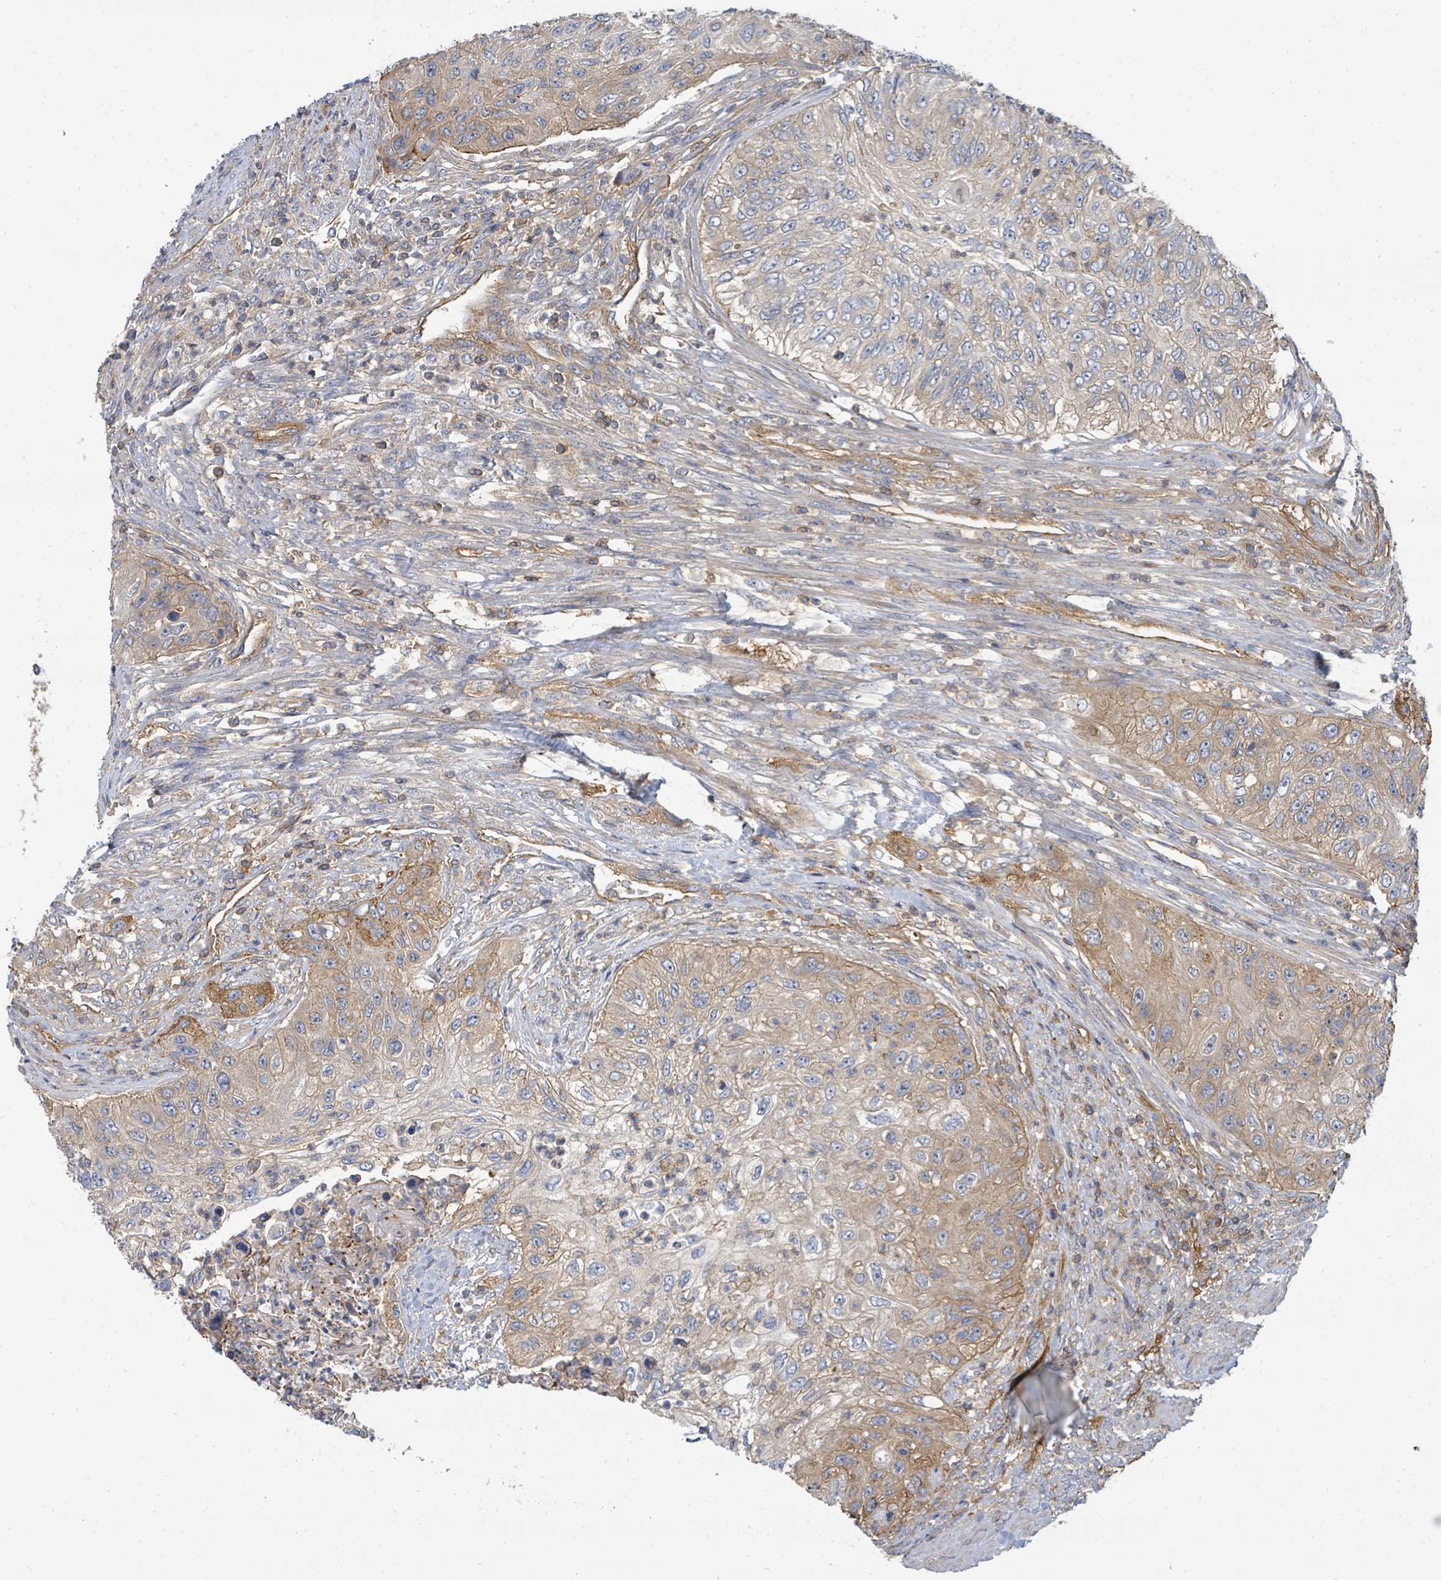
{"staining": {"intensity": "moderate", "quantity": "25%-75%", "location": "cytoplasmic/membranous"}, "tissue": "urothelial cancer", "cell_type": "Tumor cells", "image_type": "cancer", "snomed": [{"axis": "morphology", "description": "Urothelial carcinoma, High grade"}, {"axis": "topography", "description": "Urinary bladder"}], "caption": "Approximately 25%-75% of tumor cells in urothelial carcinoma (high-grade) demonstrate moderate cytoplasmic/membranous protein staining as visualized by brown immunohistochemical staining.", "gene": "BOLA2B", "patient": {"sex": "female", "age": 60}}